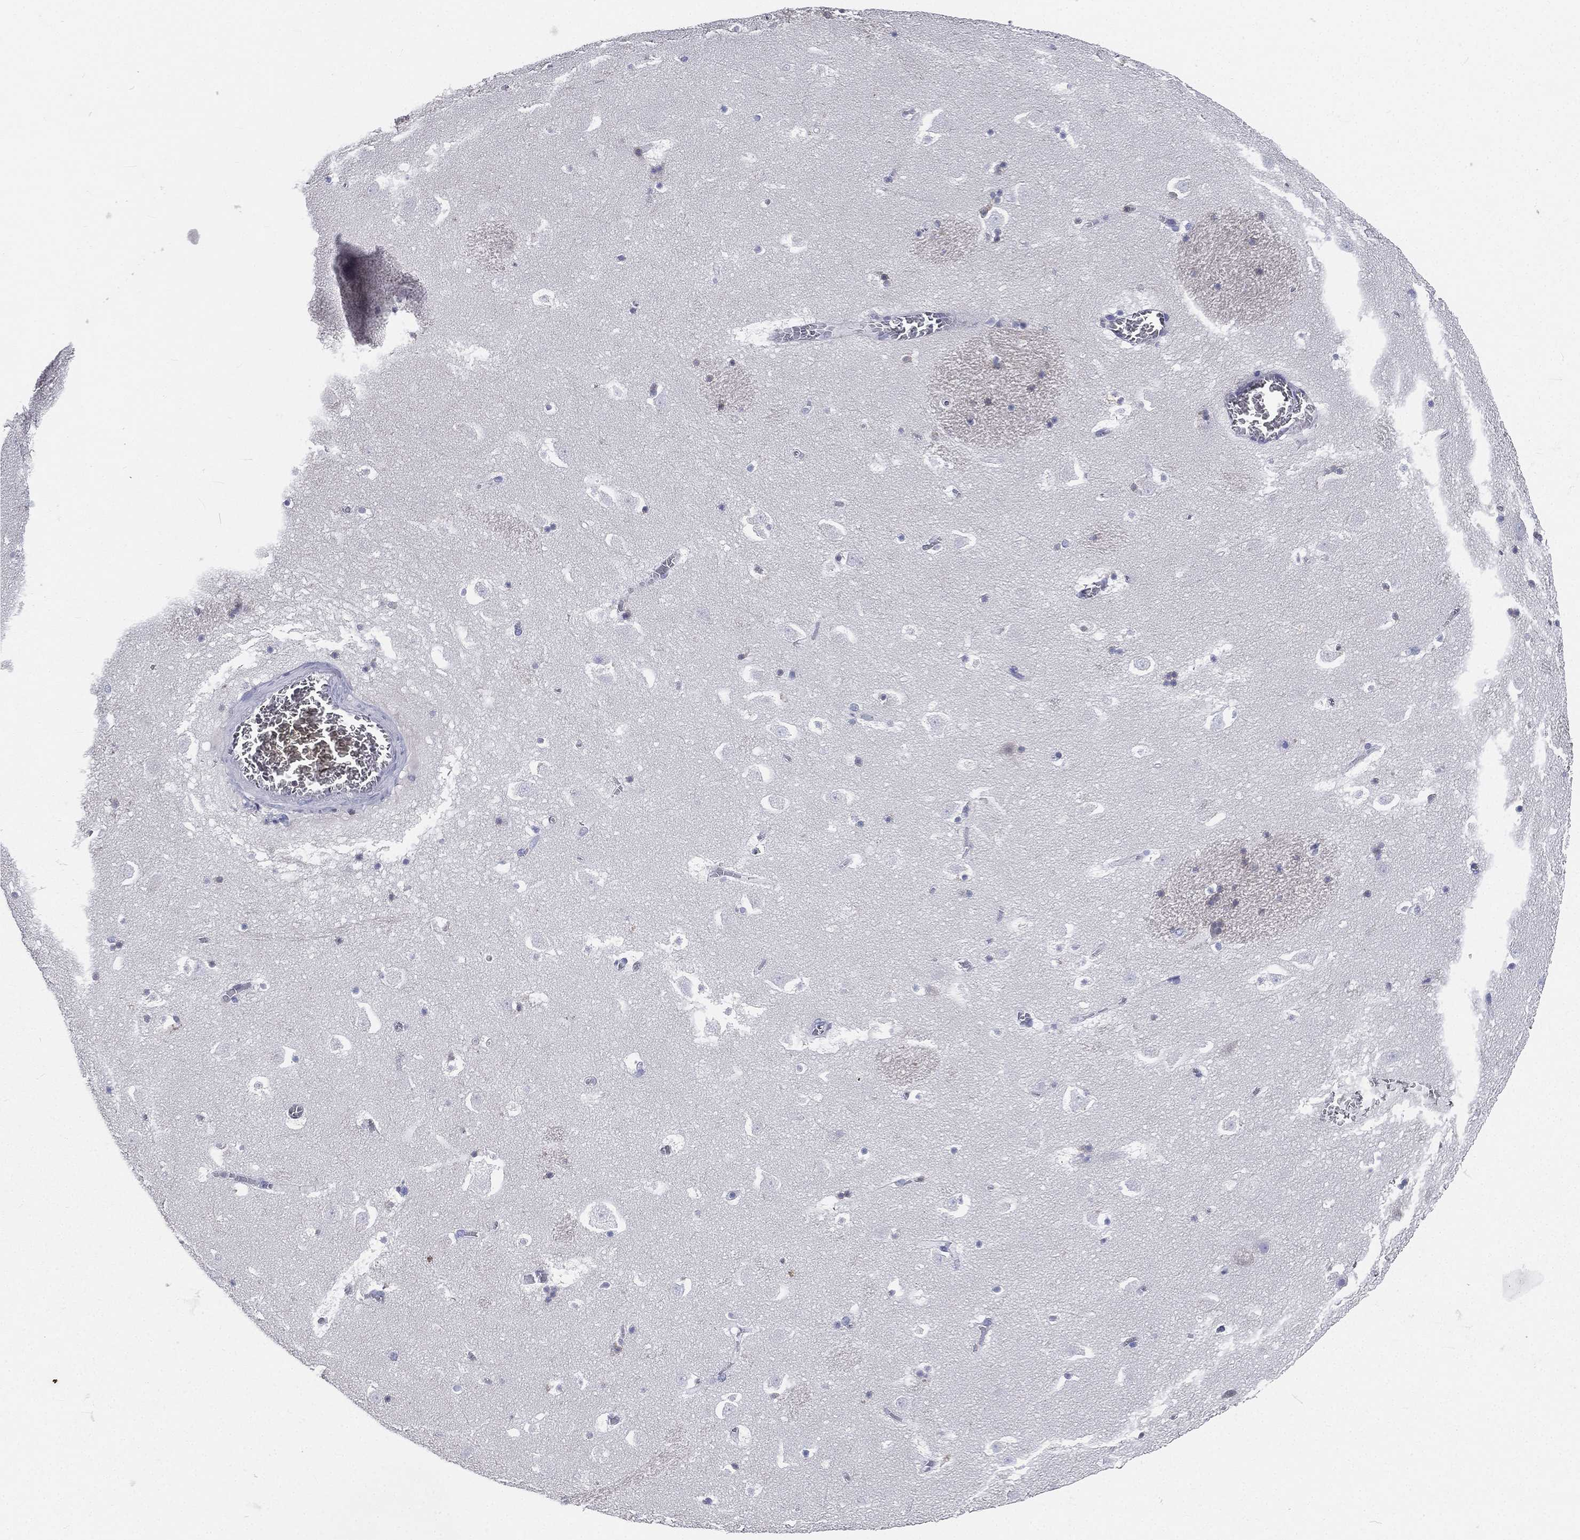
{"staining": {"intensity": "negative", "quantity": "none", "location": "none"}, "tissue": "caudate", "cell_type": "Glial cells", "image_type": "normal", "snomed": [{"axis": "morphology", "description": "Normal tissue, NOS"}, {"axis": "topography", "description": "Lateral ventricle wall"}], "caption": "High power microscopy image of an immunohistochemistry photomicrograph of benign caudate, revealing no significant expression in glial cells.", "gene": "CD3D", "patient": {"sex": "female", "age": 42}}